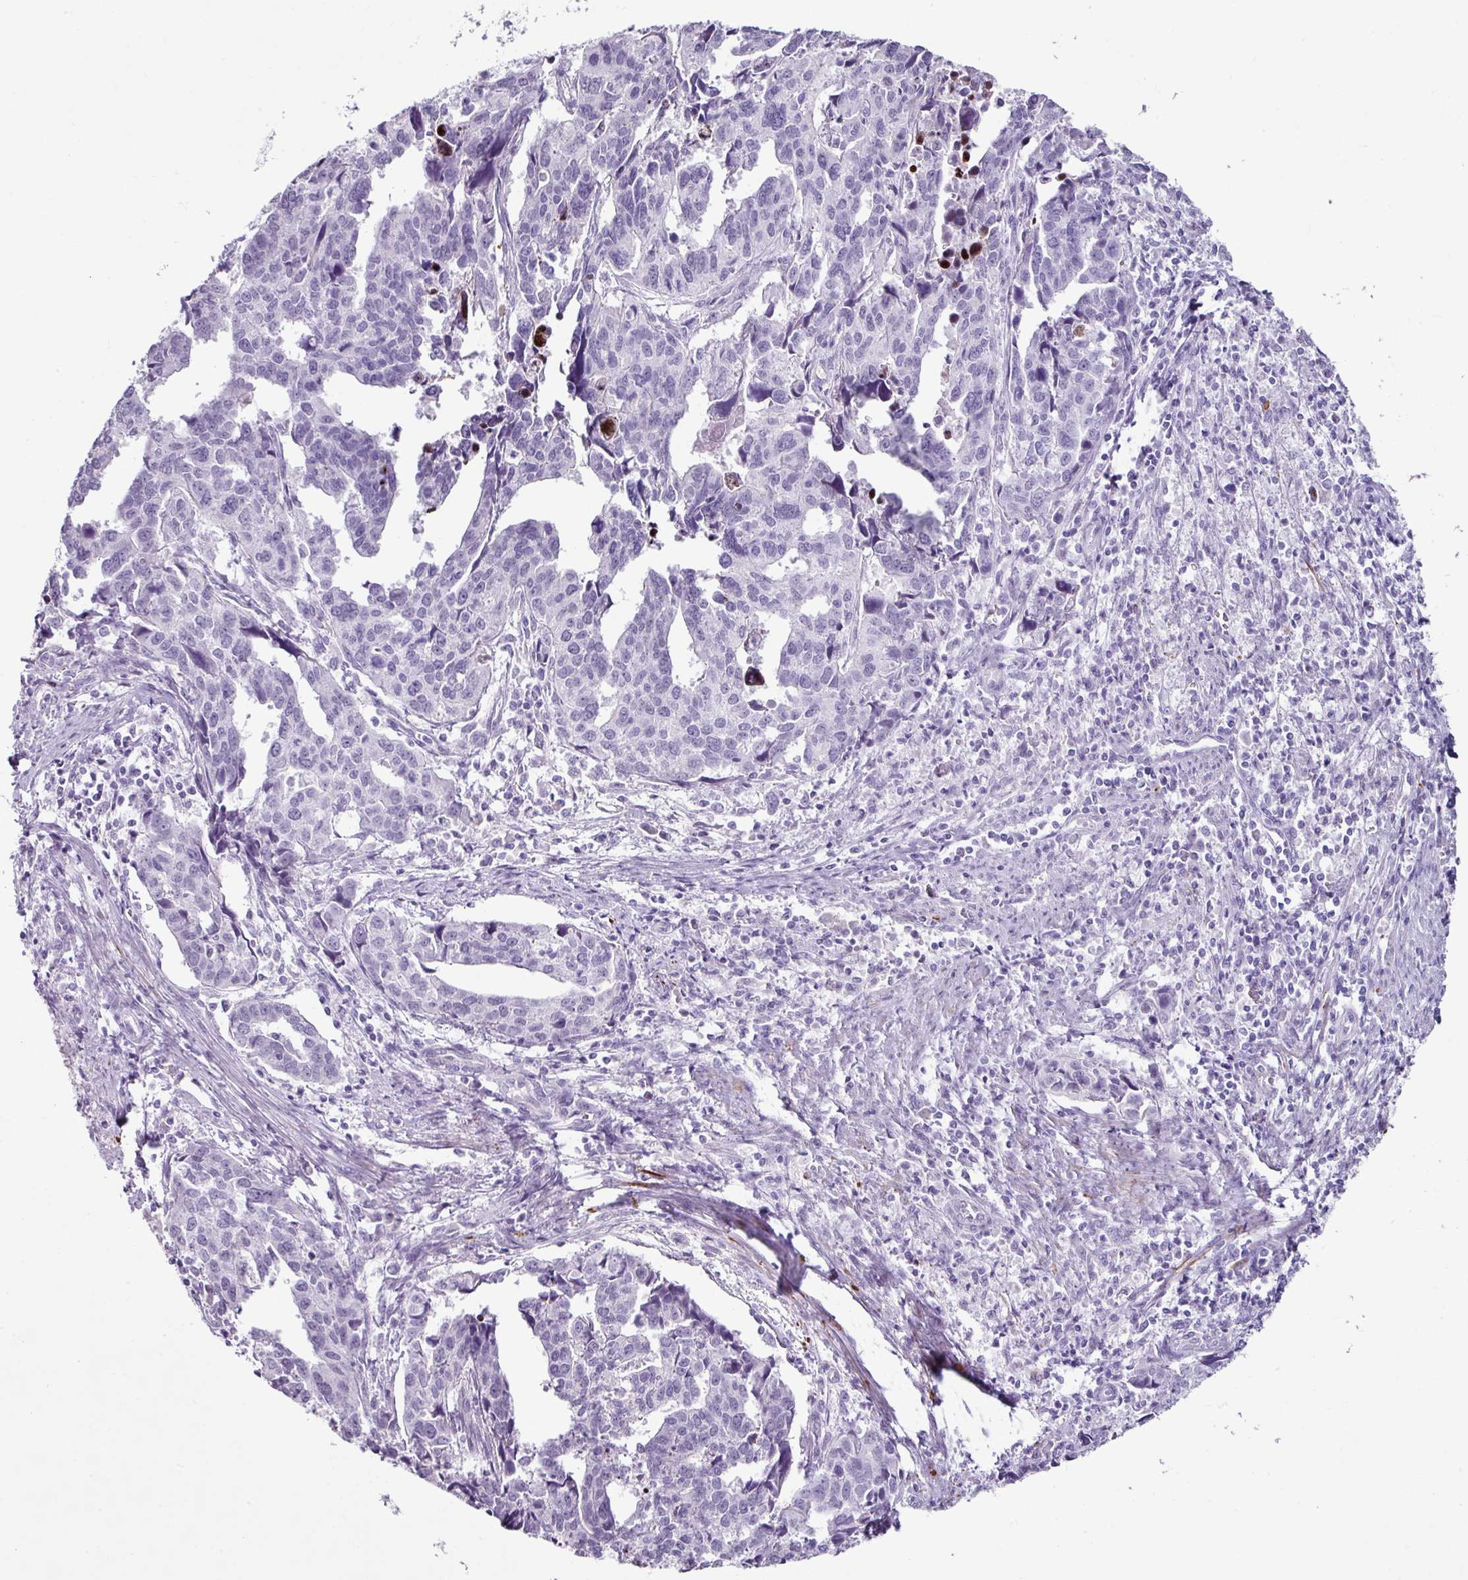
{"staining": {"intensity": "negative", "quantity": "none", "location": "none"}, "tissue": "endometrial cancer", "cell_type": "Tumor cells", "image_type": "cancer", "snomed": [{"axis": "morphology", "description": "Adenocarcinoma, NOS"}, {"axis": "topography", "description": "Endometrium"}], "caption": "There is no significant expression in tumor cells of adenocarcinoma (endometrial). (Stains: DAB IHC with hematoxylin counter stain, Microscopy: brightfield microscopy at high magnification).", "gene": "TRA2A", "patient": {"sex": "female", "age": 73}}